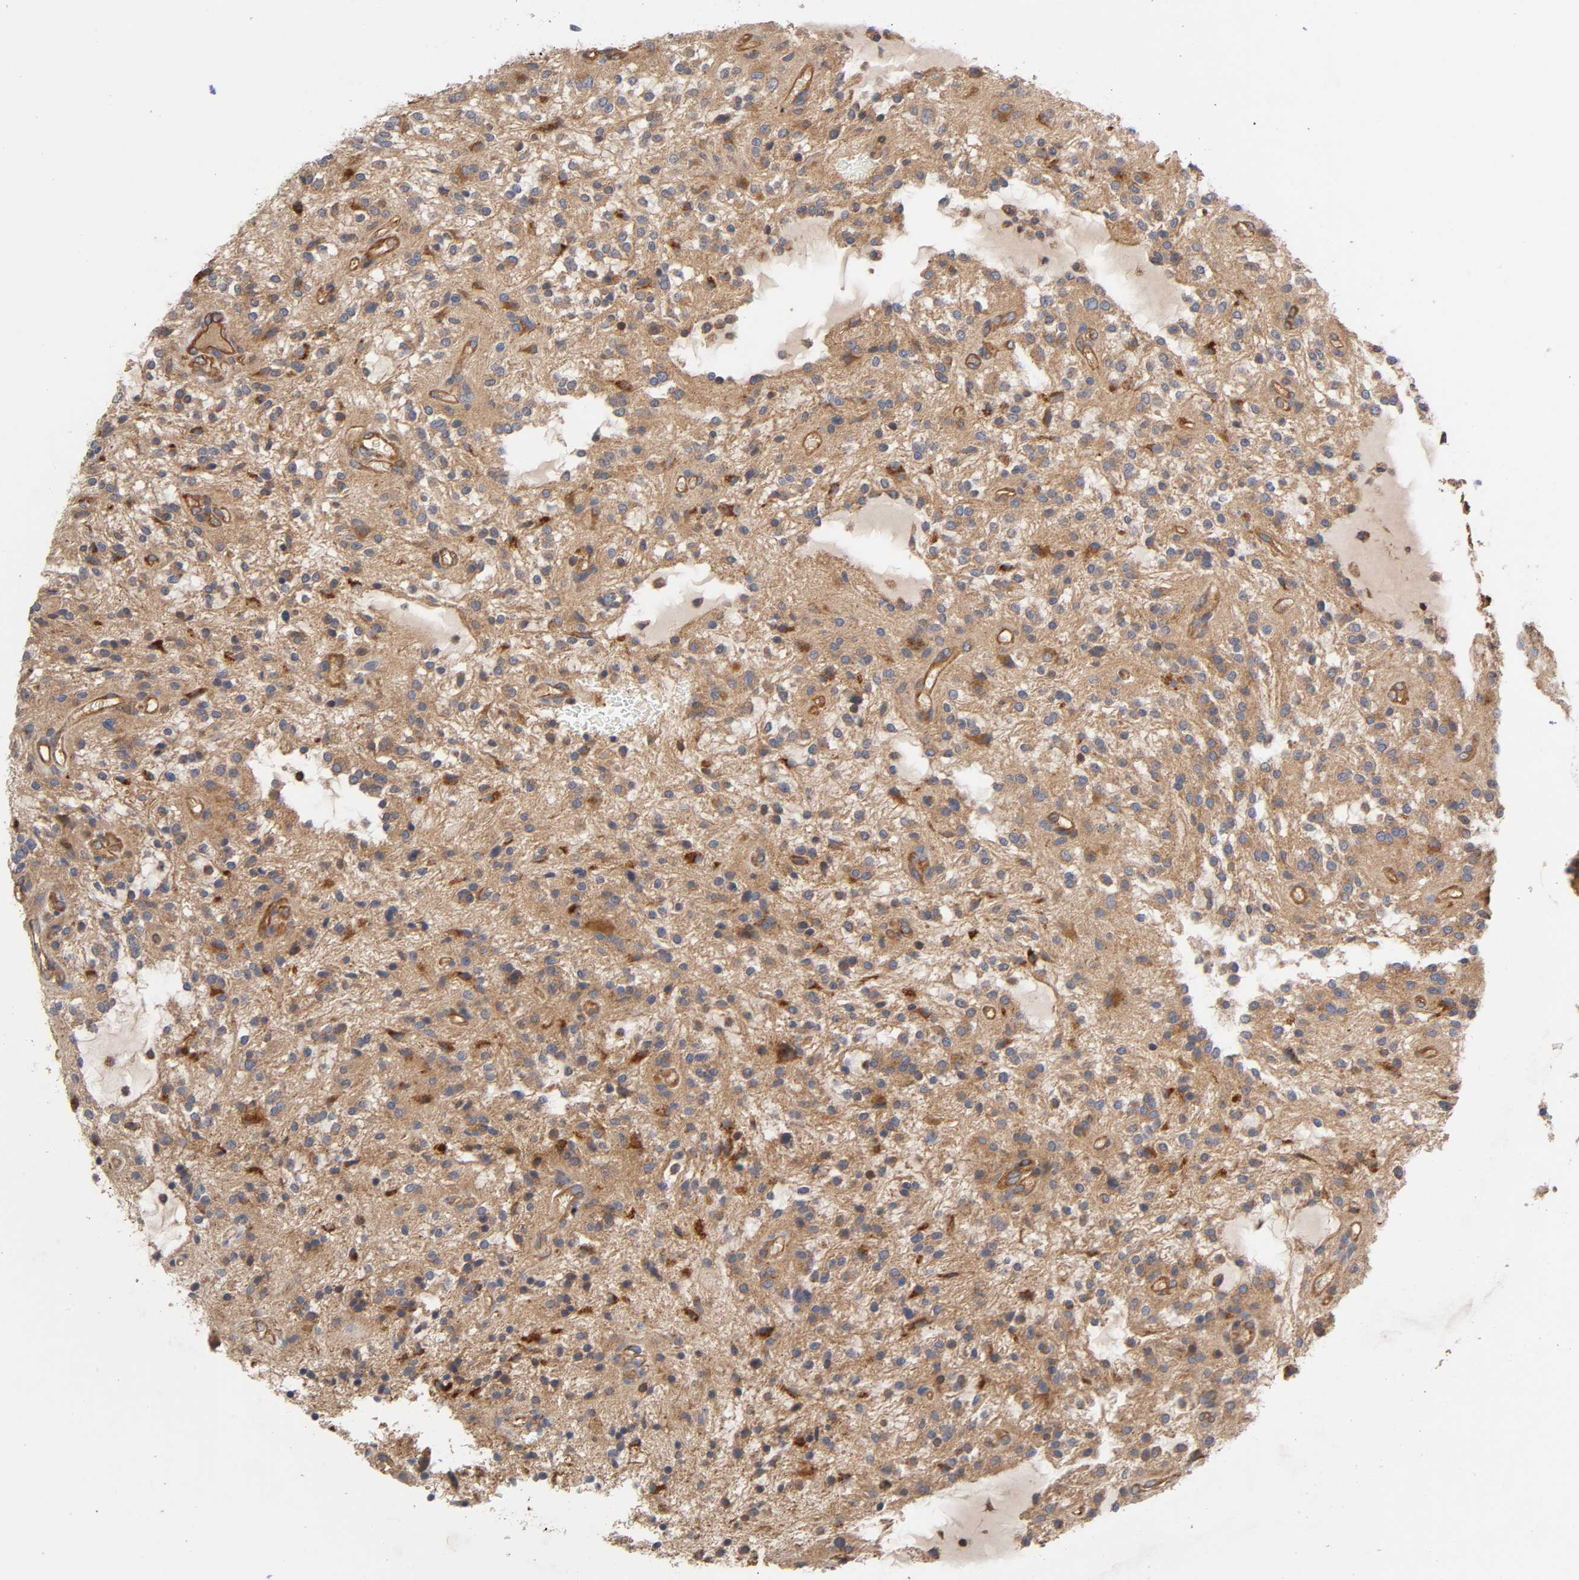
{"staining": {"intensity": "strong", "quantity": "25%-75%", "location": "cytoplasmic/membranous"}, "tissue": "glioma", "cell_type": "Tumor cells", "image_type": "cancer", "snomed": [{"axis": "morphology", "description": "Glioma, malignant, NOS"}, {"axis": "topography", "description": "Cerebellum"}], "caption": "The micrograph reveals staining of glioma, revealing strong cytoplasmic/membranous protein staining (brown color) within tumor cells.", "gene": "LAMTOR2", "patient": {"sex": "female", "age": 10}}